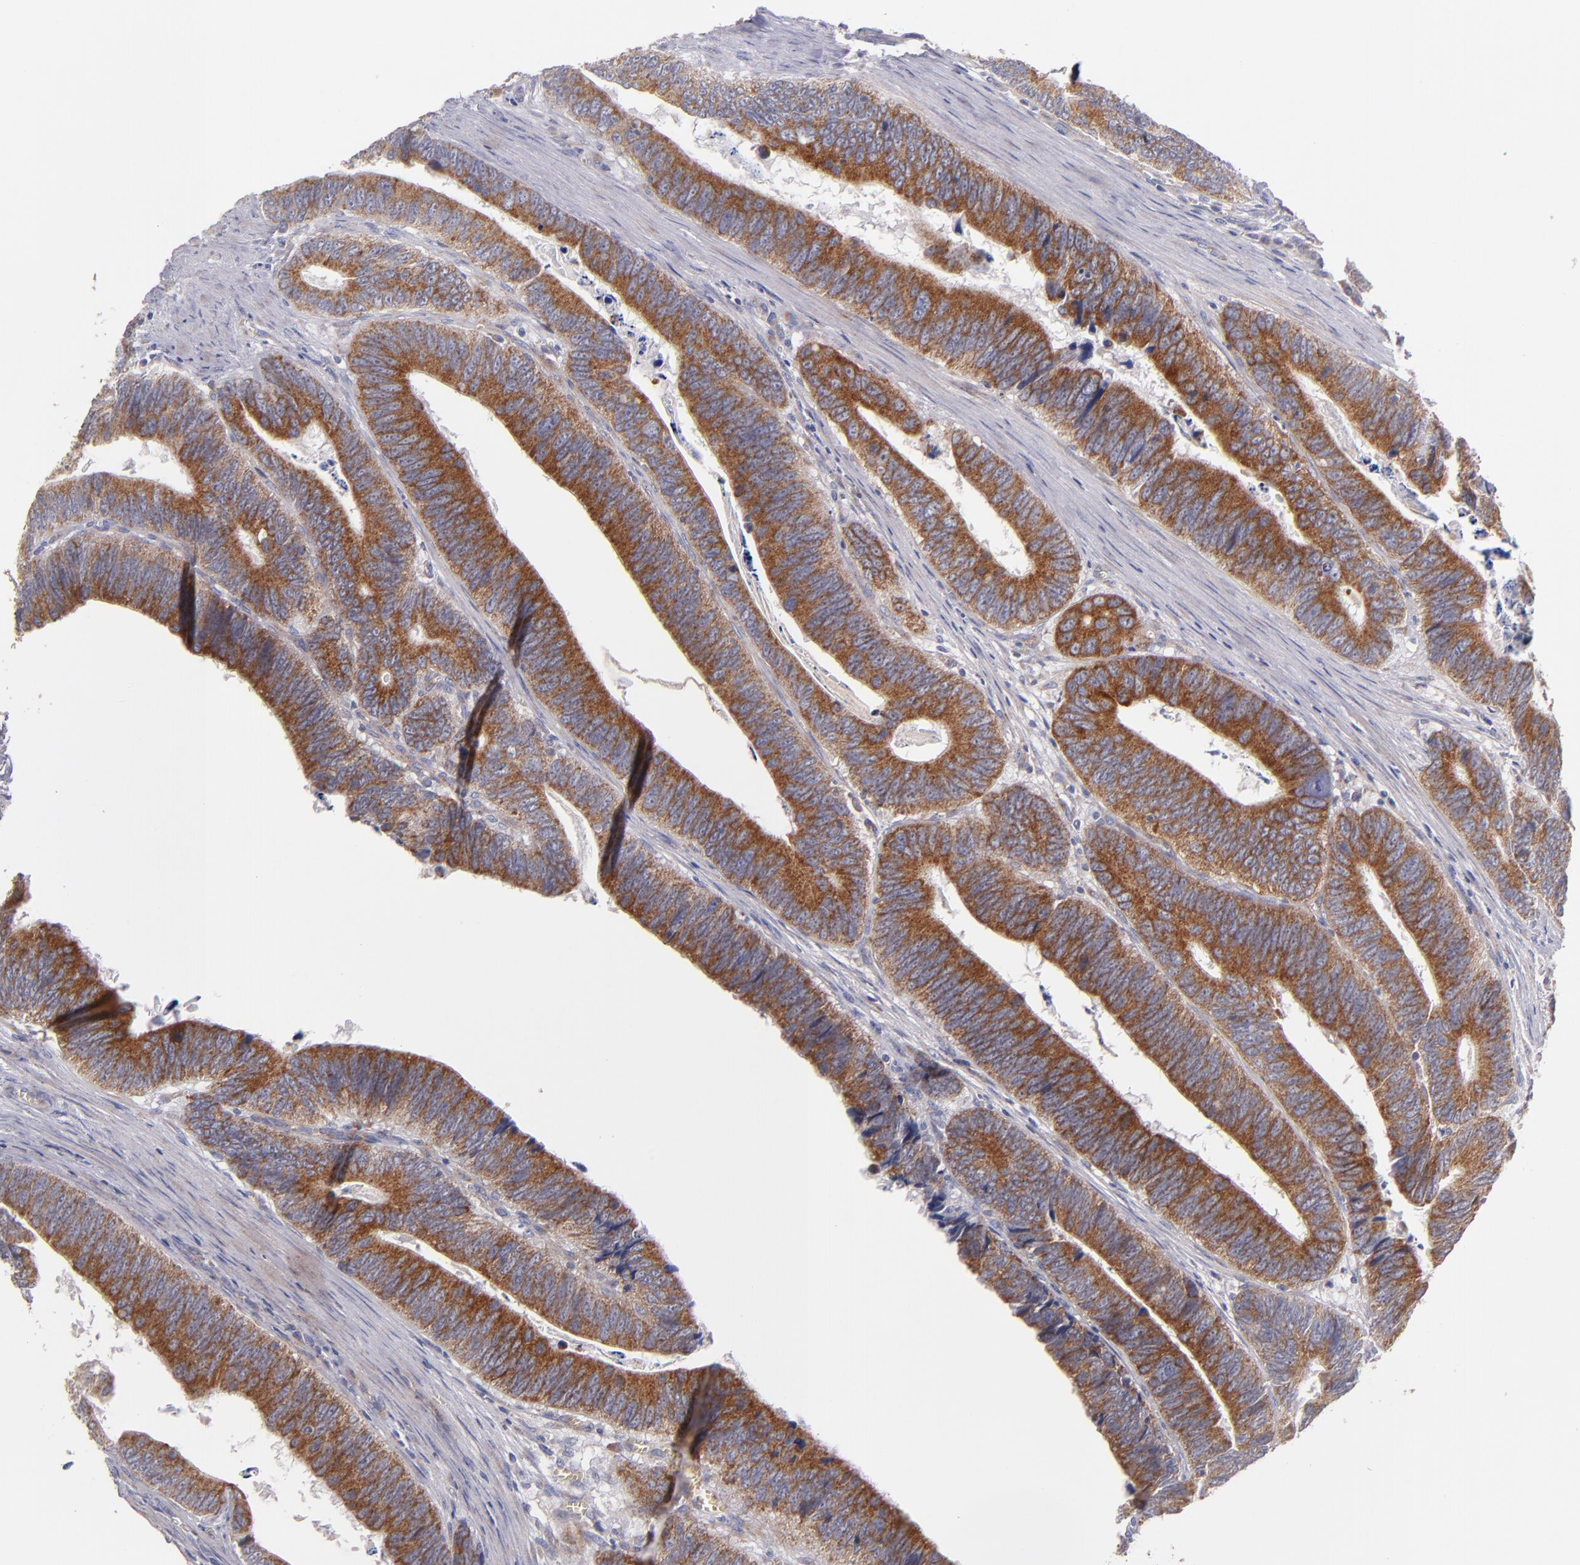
{"staining": {"intensity": "moderate", "quantity": ">75%", "location": "cytoplasmic/membranous"}, "tissue": "colorectal cancer", "cell_type": "Tumor cells", "image_type": "cancer", "snomed": [{"axis": "morphology", "description": "Adenocarcinoma, NOS"}, {"axis": "topography", "description": "Colon"}], "caption": "This image reveals immunohistochemistry staining of colorectal cancer, with medium moderate cytoplasmic/membranous positivity in approximately >75% of tumor cells.", "gene": "CLTA", "patient": {"sex": "male", "age": 72}}